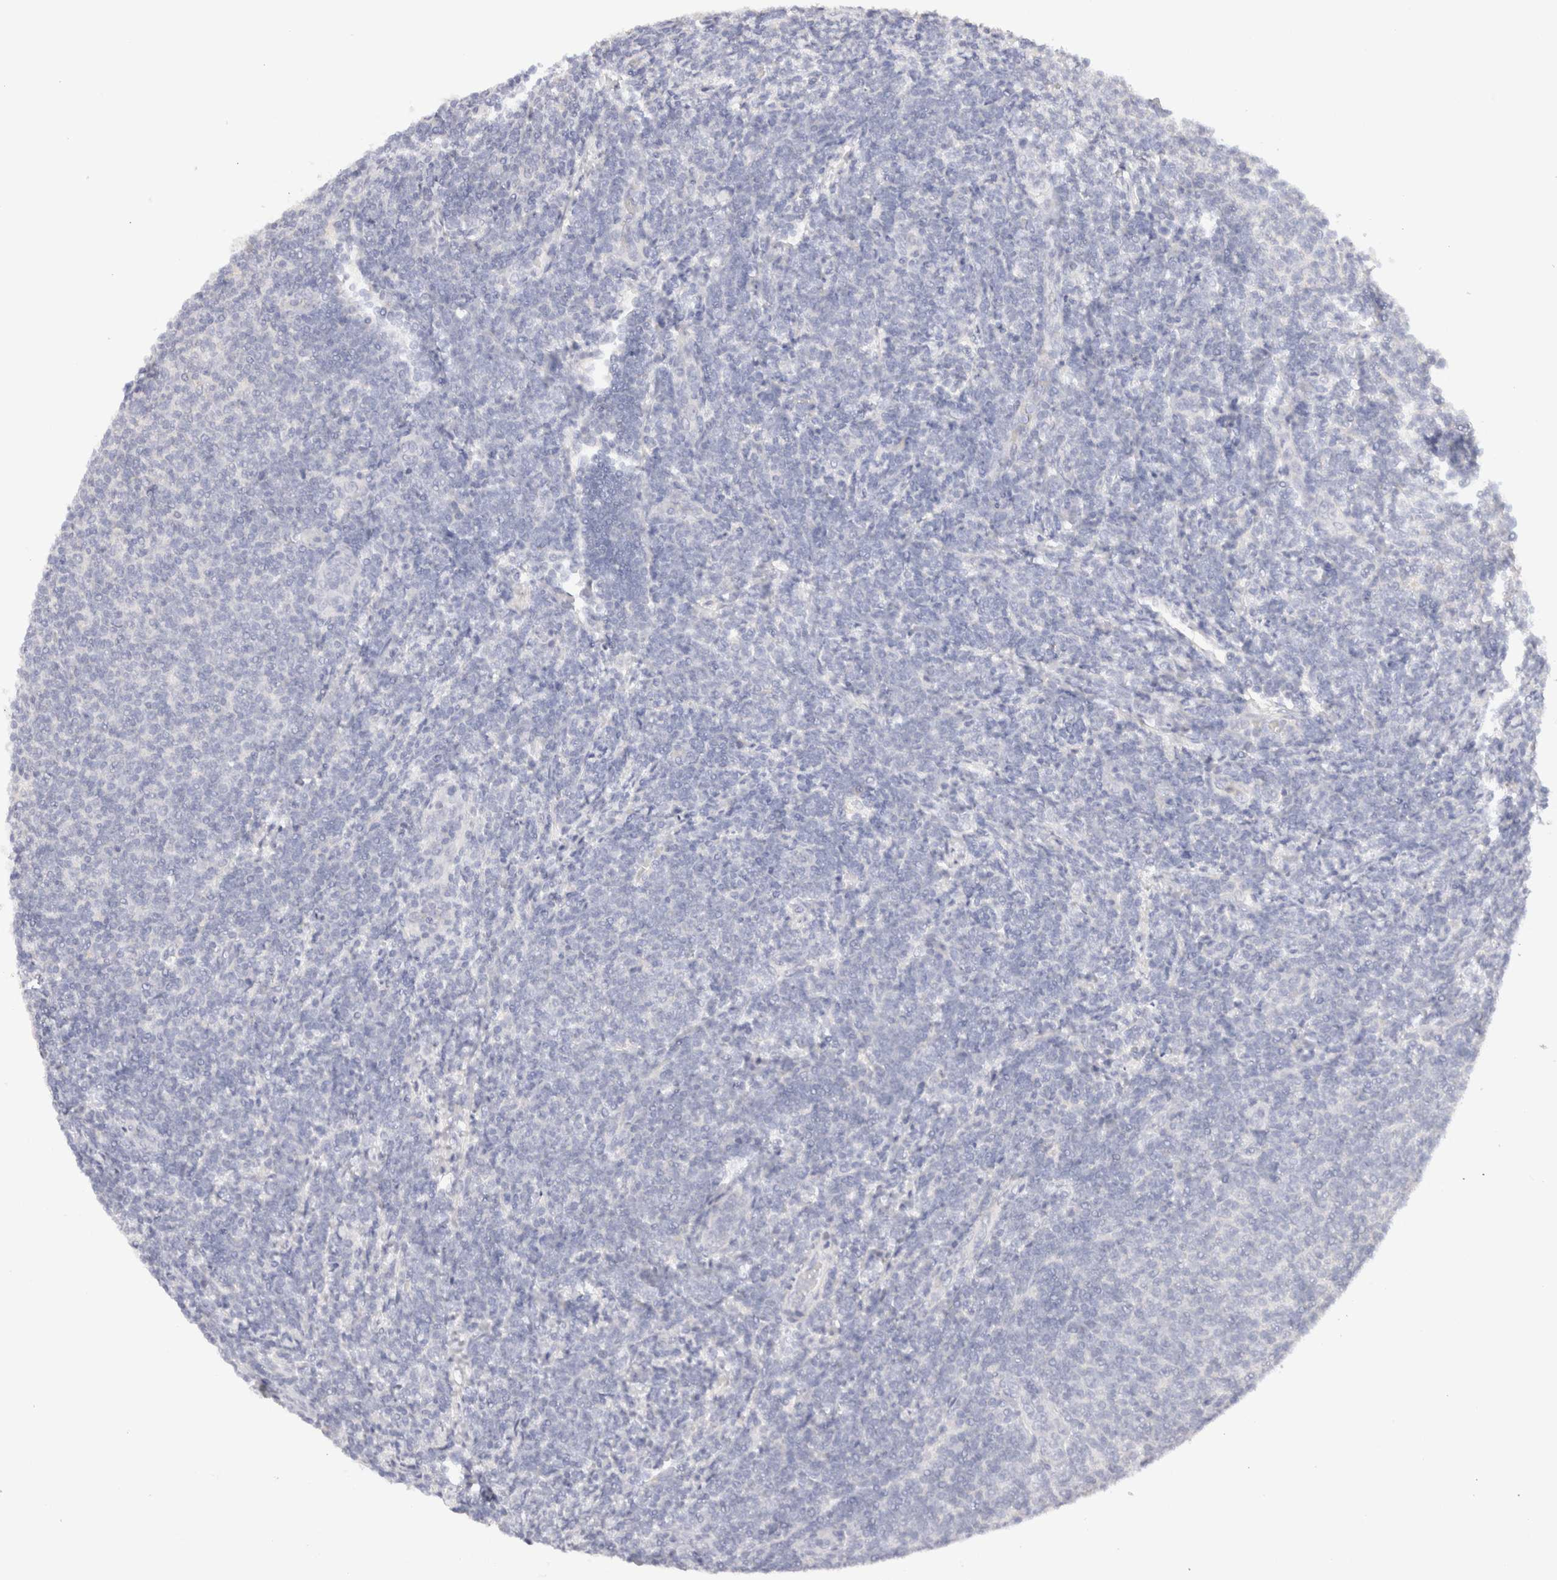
{"staining": {"intensity": "negative", "quantity": "none", "location": "none"}, "tissue": "lymphoma", "cell_type": "Tumor cells", "image_type": "cancer", "snomed": [{"axis": "morphology", "description": "Malignant lymphoma, non-Hodgkin's type, Low grade"}, {"axis": "topography", "description": "Lymph node"}], "caption": "There is no significant expression in tumor cells of lymphoma.", "gene": "SCGB2A2", "patient": {"sex": "male", "age": 66}}